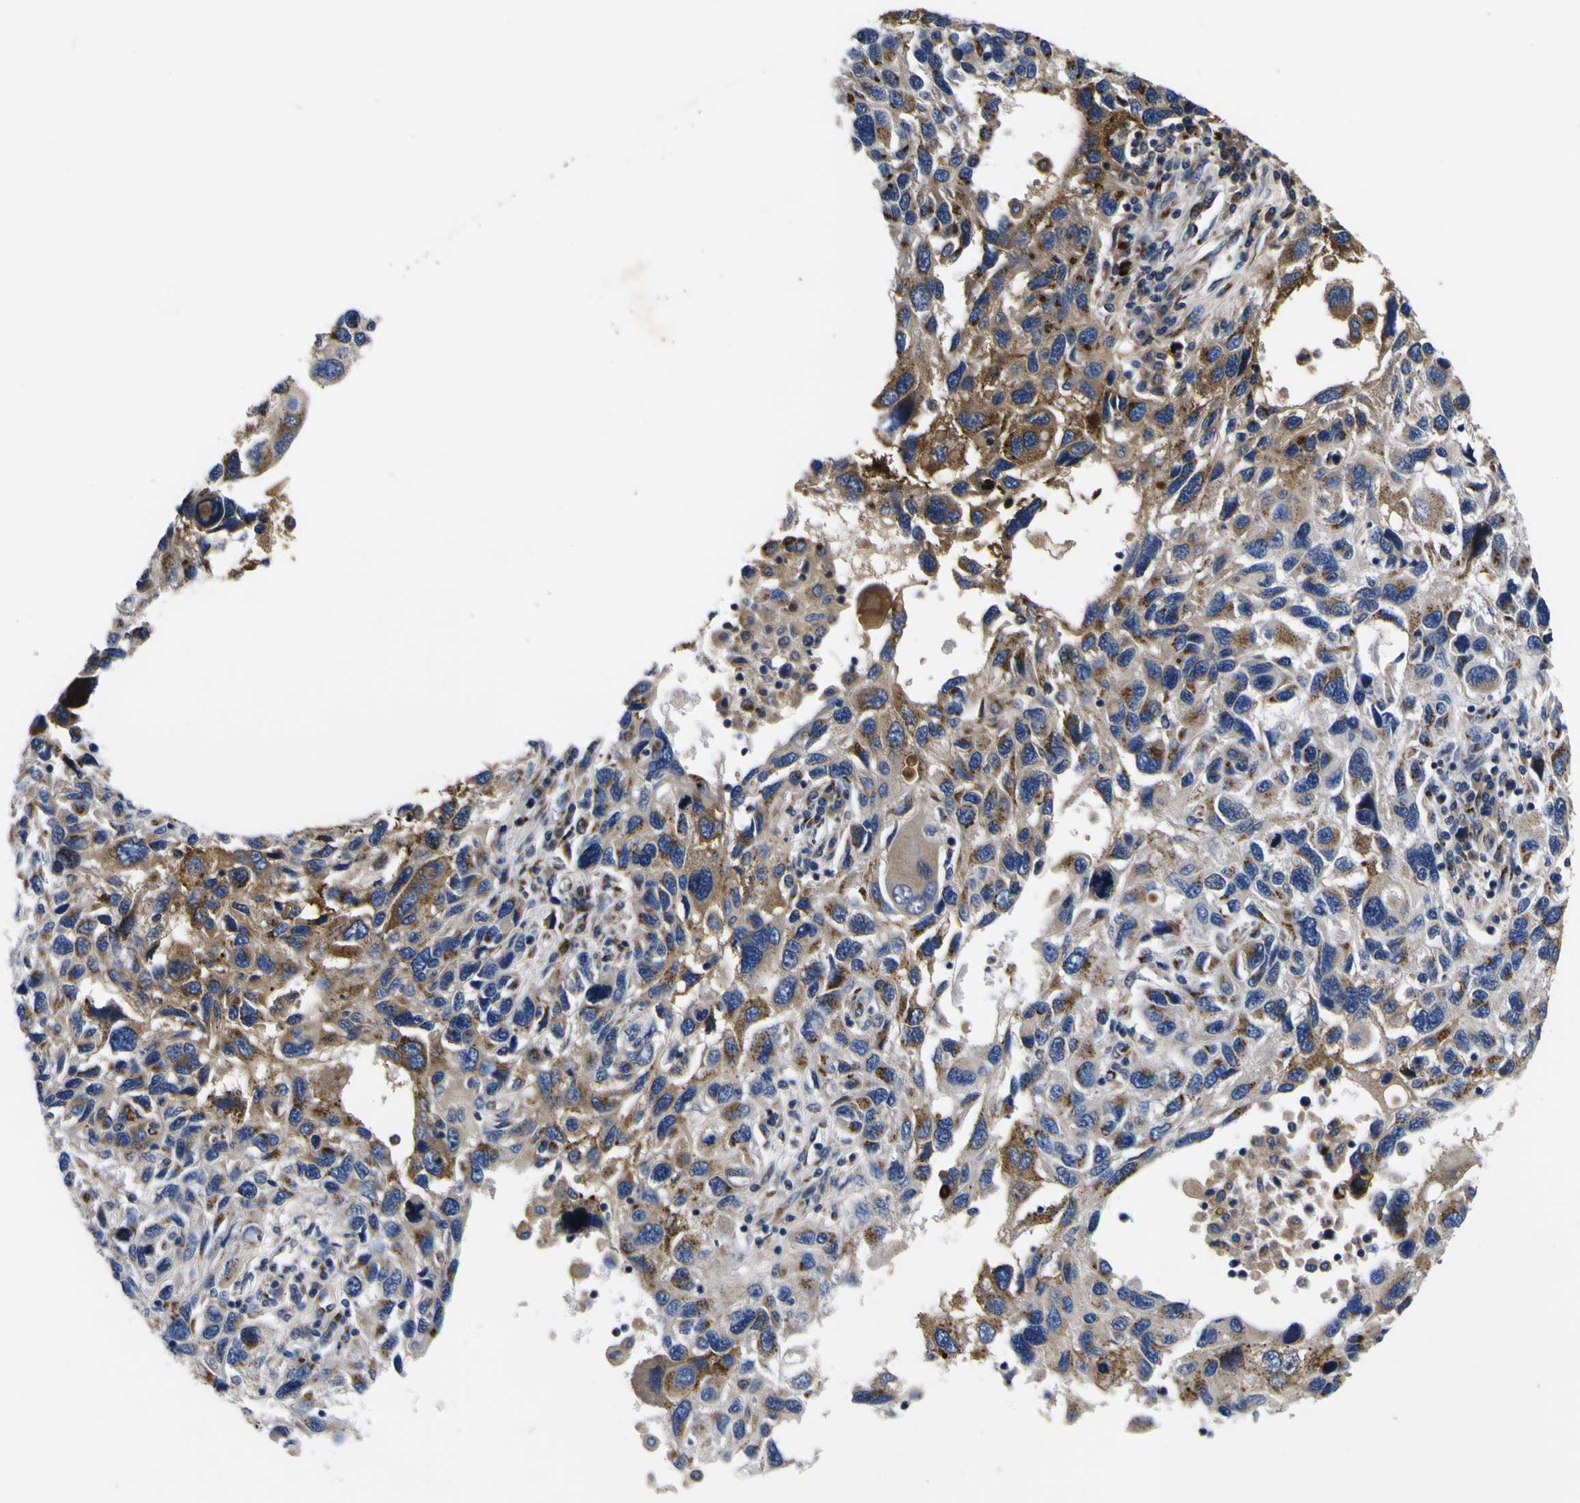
{"staining": {"intensity": "moderate", "quantity": ">75%", "location": "cytoplasmic/membranous"}, "tissue": "melanoma", "cell_type": "Tumor cells", "image_type": "cancer", "snomed": [{"axis": "morphology", "description": "Malignant melanoma, NOS"}, {"axis": "topography", "description": "Skin"}], "caption": "Melanoma was stained to show a protein in brown. There is medium levels of moderate cytoplasmic/membranous staining in approximately >75% of tumor cells.", "gene": "COA1", "patient": {"sex": "male", "age": 53}}